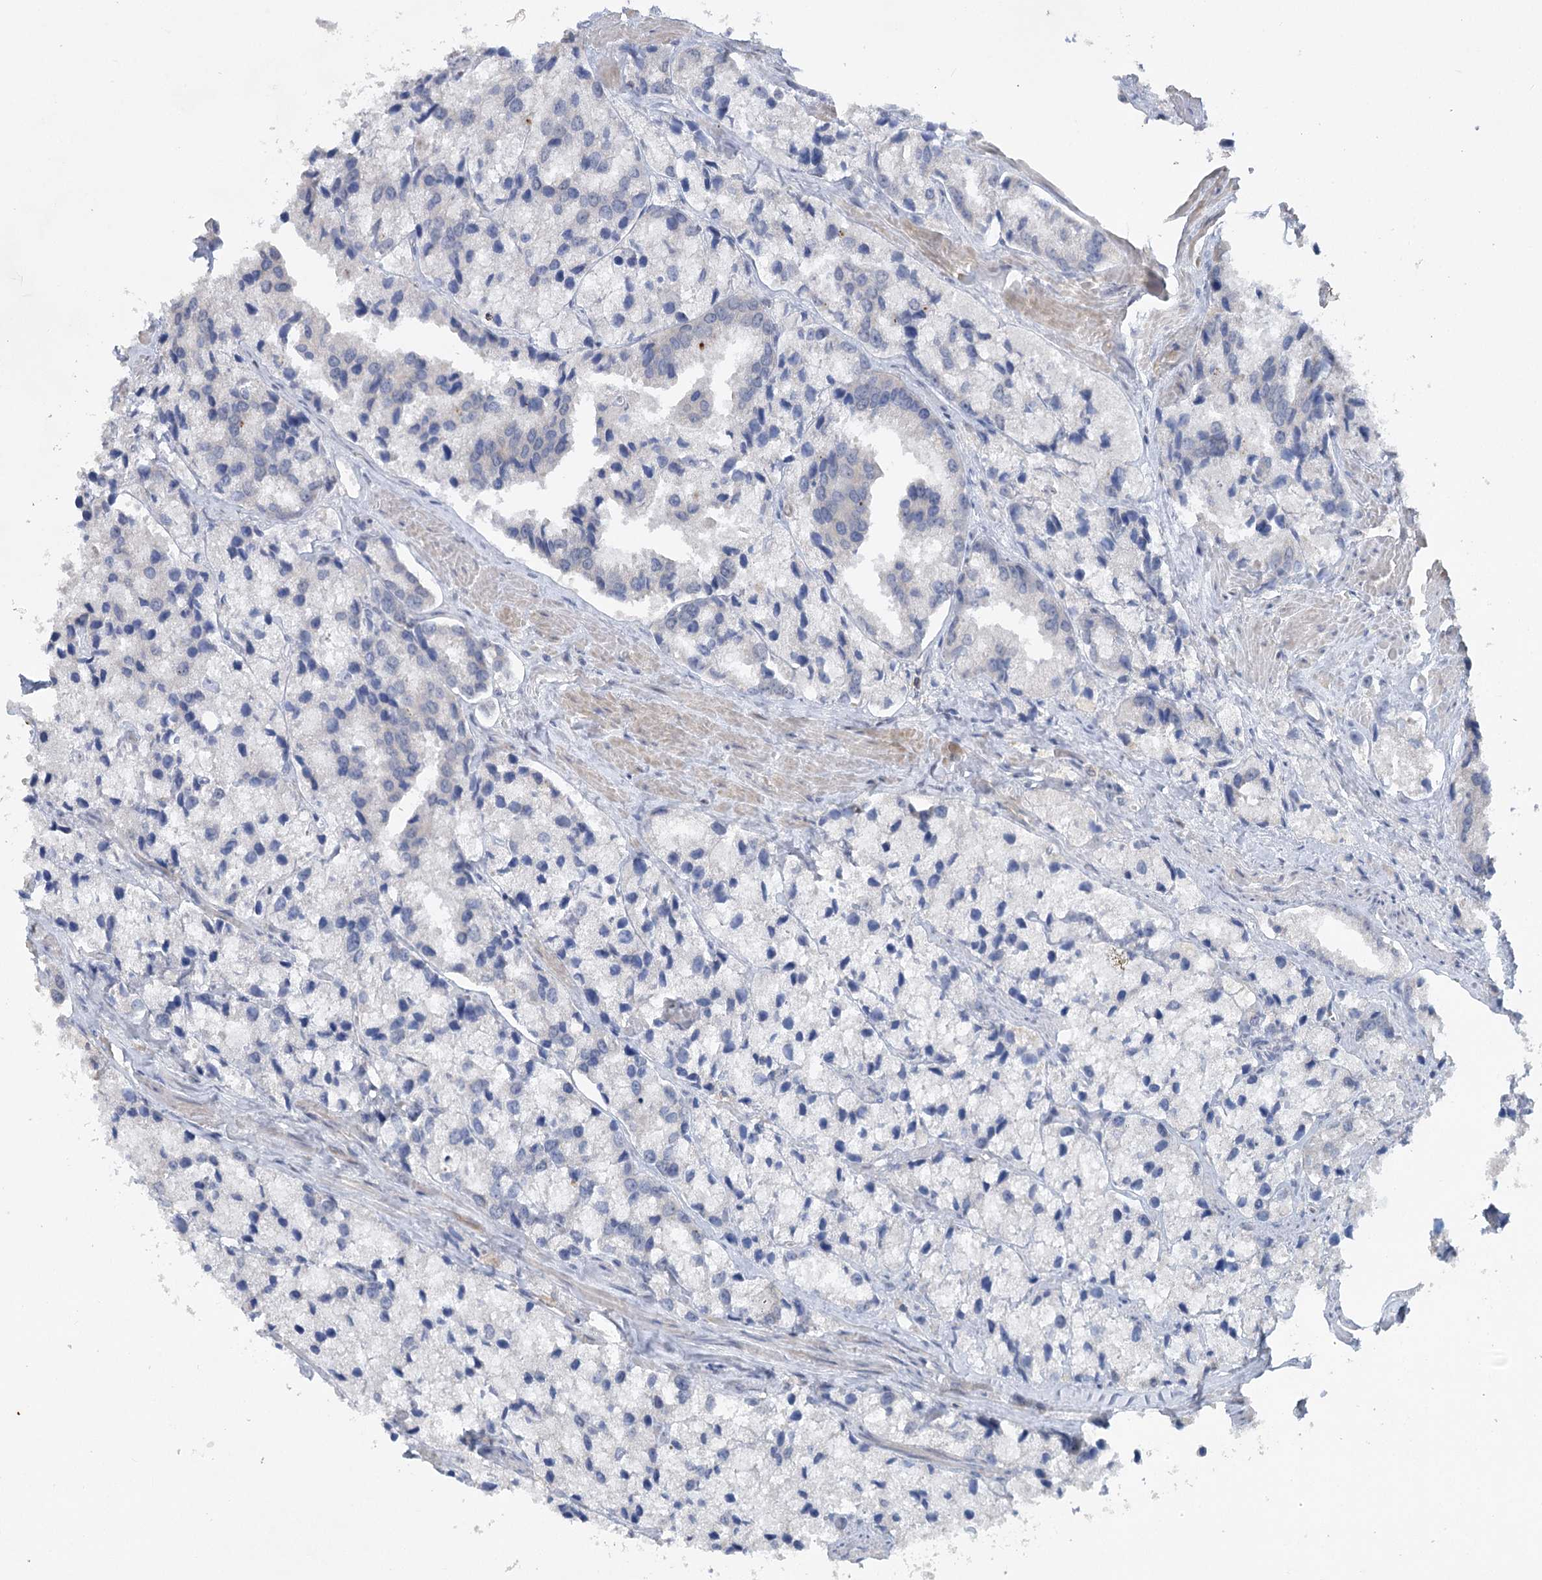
{"staining": {"intensity": "negative", "quantity": "none", "location": "none"}, "tissue": "prostate cancer", "cell_type": "Tumor cells", "image_type": "cancer", "snomed": [{"axis": "morphology", "description": "Adenocarcinoma, High grade"}, {"axis": "topography", "description": "Prostate"}], "caption": "A micrograph of human high-grade adenocarcinoma (prostate) is negative for staining in tumor cells.", "gene": "TRAF3IP1", "patient": {"sex": "male", "age": 66}}